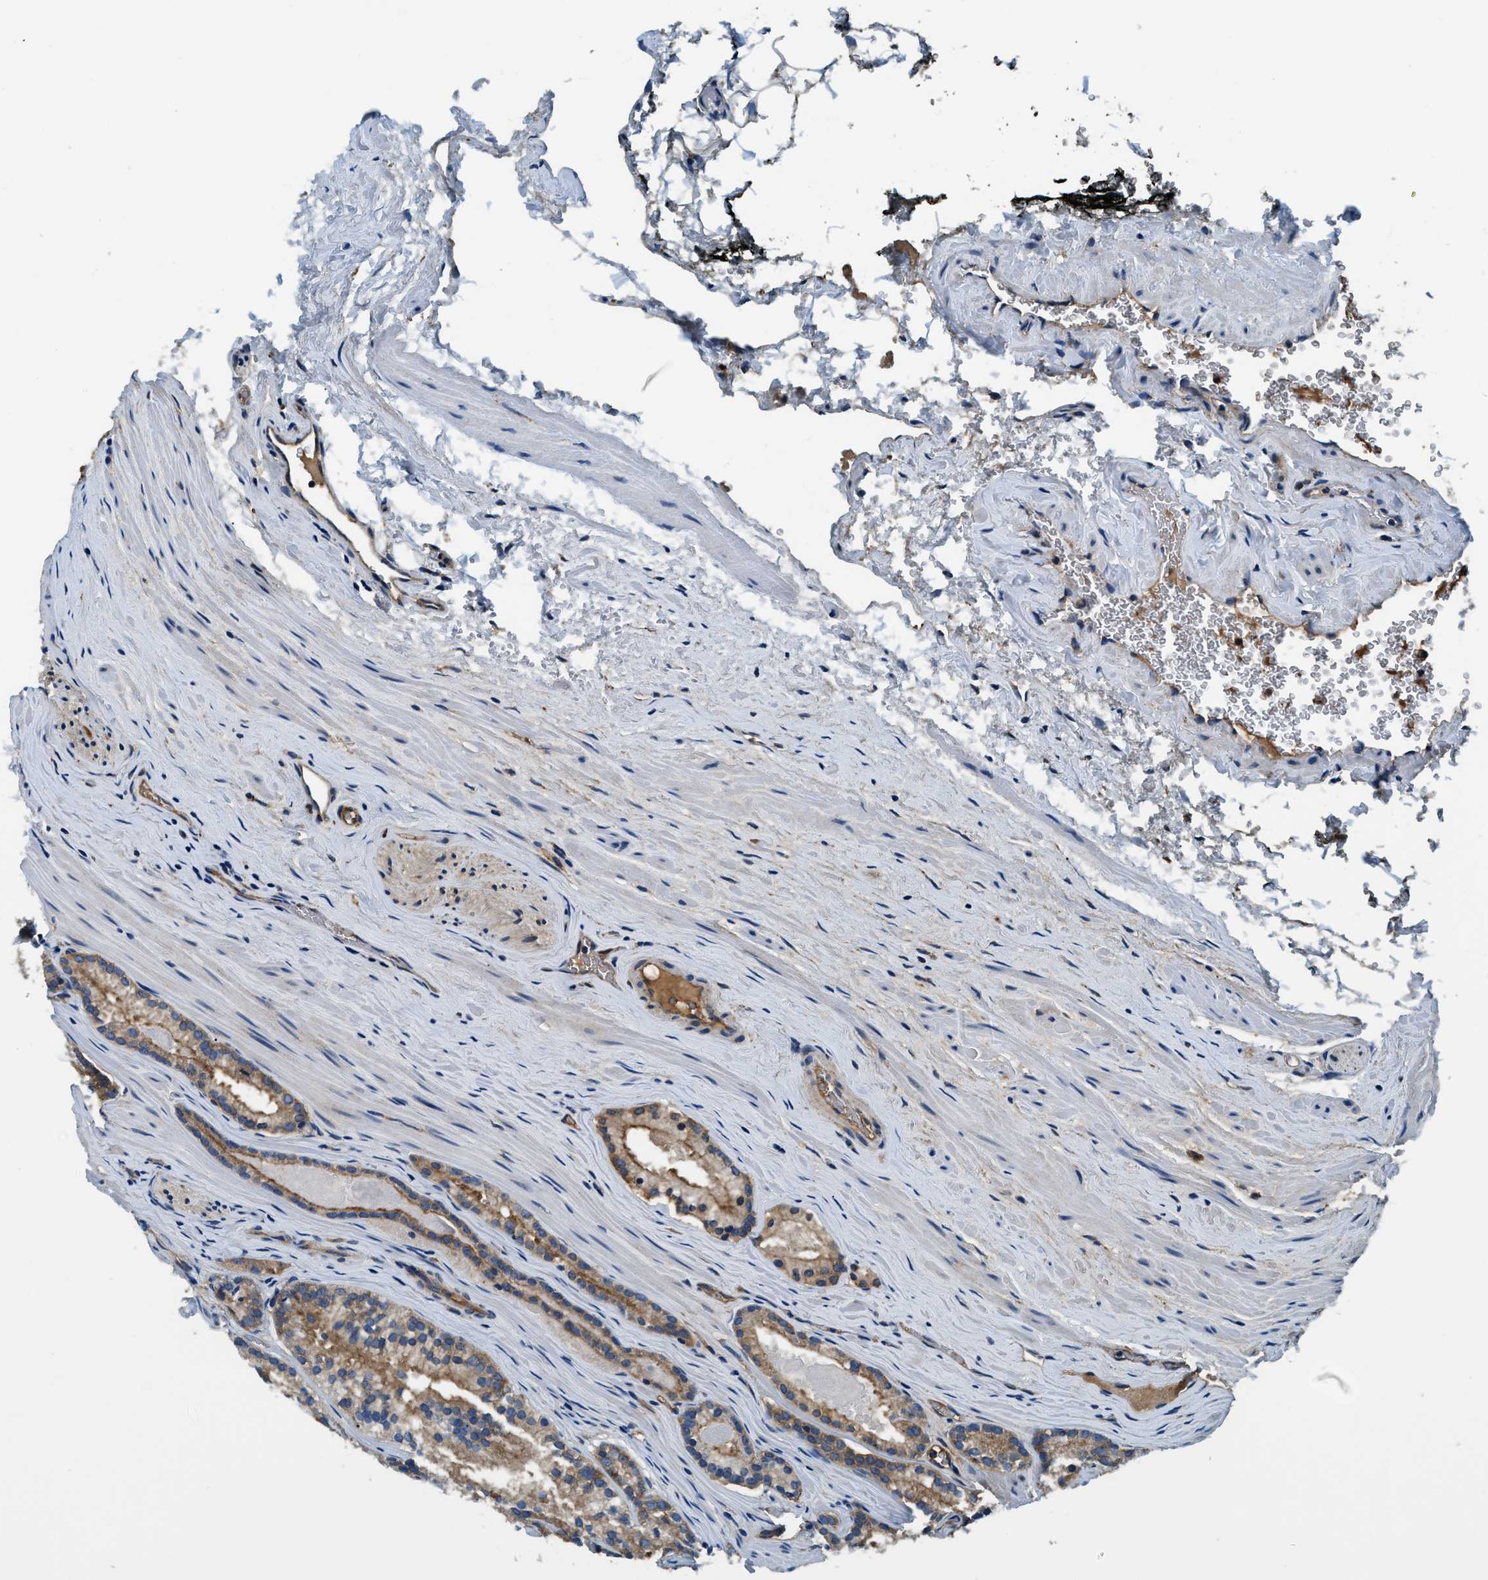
{"staining": {"intensity": "moderate", "quantity": "25%-75%", "location": "cytoplasmic/membranous"}, "tissue": "prostate cancer", "cell_type": "Tumor cells", "image_type": "cancer", "snomed": [{"axis": "morphology", "description": "Adenocarcinoma, Low grade"}, {"axis": "topography", "description": "Prostate"}], "caption": "This photomicrograph demonstrates immunohistochemistry staining of prostate cancer, with medium moderate cytoplasmic/membranous staining in approximately 25%-75% of tumor cells.", "gene": "EEA1", "patient": {"sex": "male", "age": 59}}